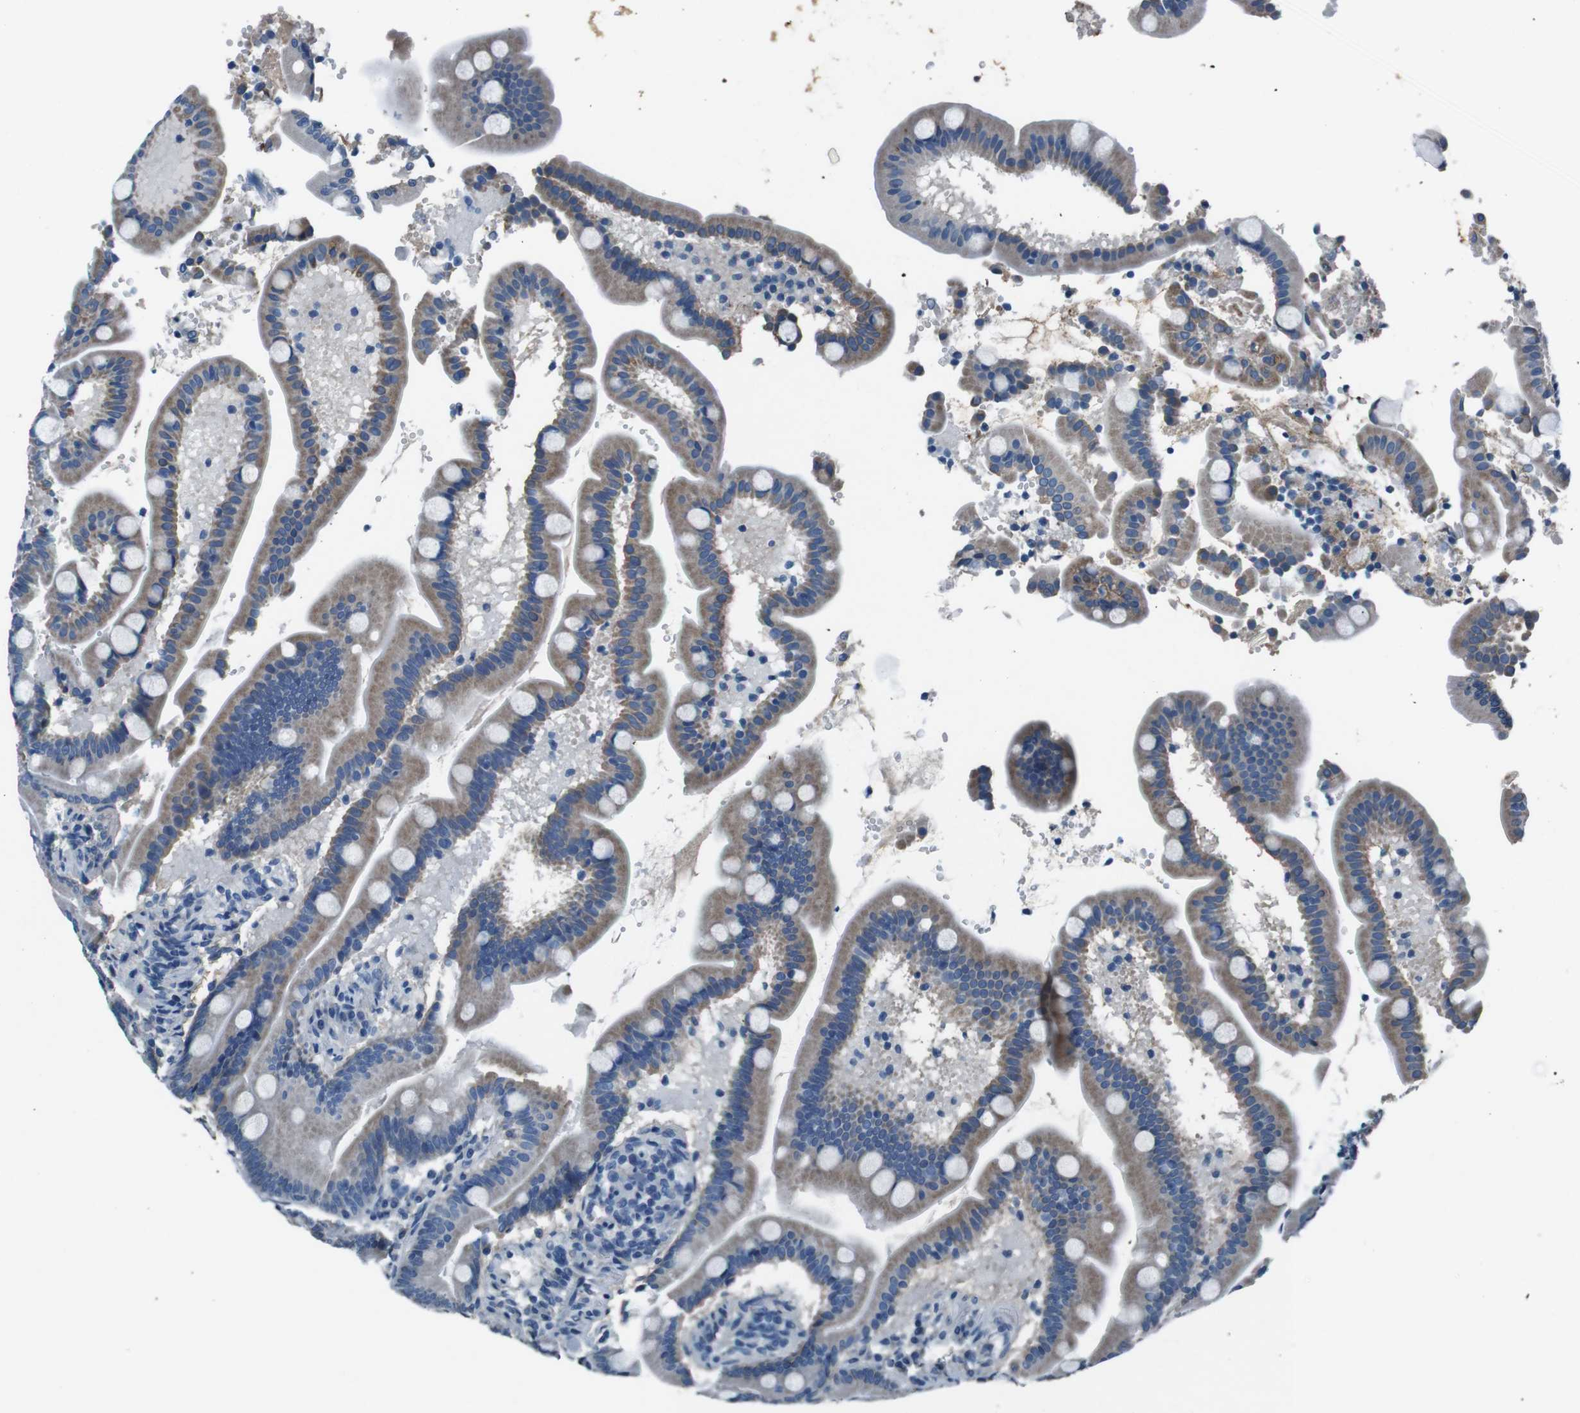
{"staining": {"intensity": "moderate", "quantity": "<25%", "location": "cytoplasmic/membranous"}, "tissue": "duodenum", "cell_type": "Glandular cells", "image_type": "normal", "snomed": [{"axis": "morphology", "description": "Normal tissue, NOS"}, {"axis": "topography", "description": "Duodenum"}], "caption": "Immunohistochemical staining of benign duodenum exhibits <25% levels of moderate cytoplasmic/membranous protein positivity in approximately <25% of glandular cells.", "gene": "LEP", "patient": {"sex": "male", "age": 54}}